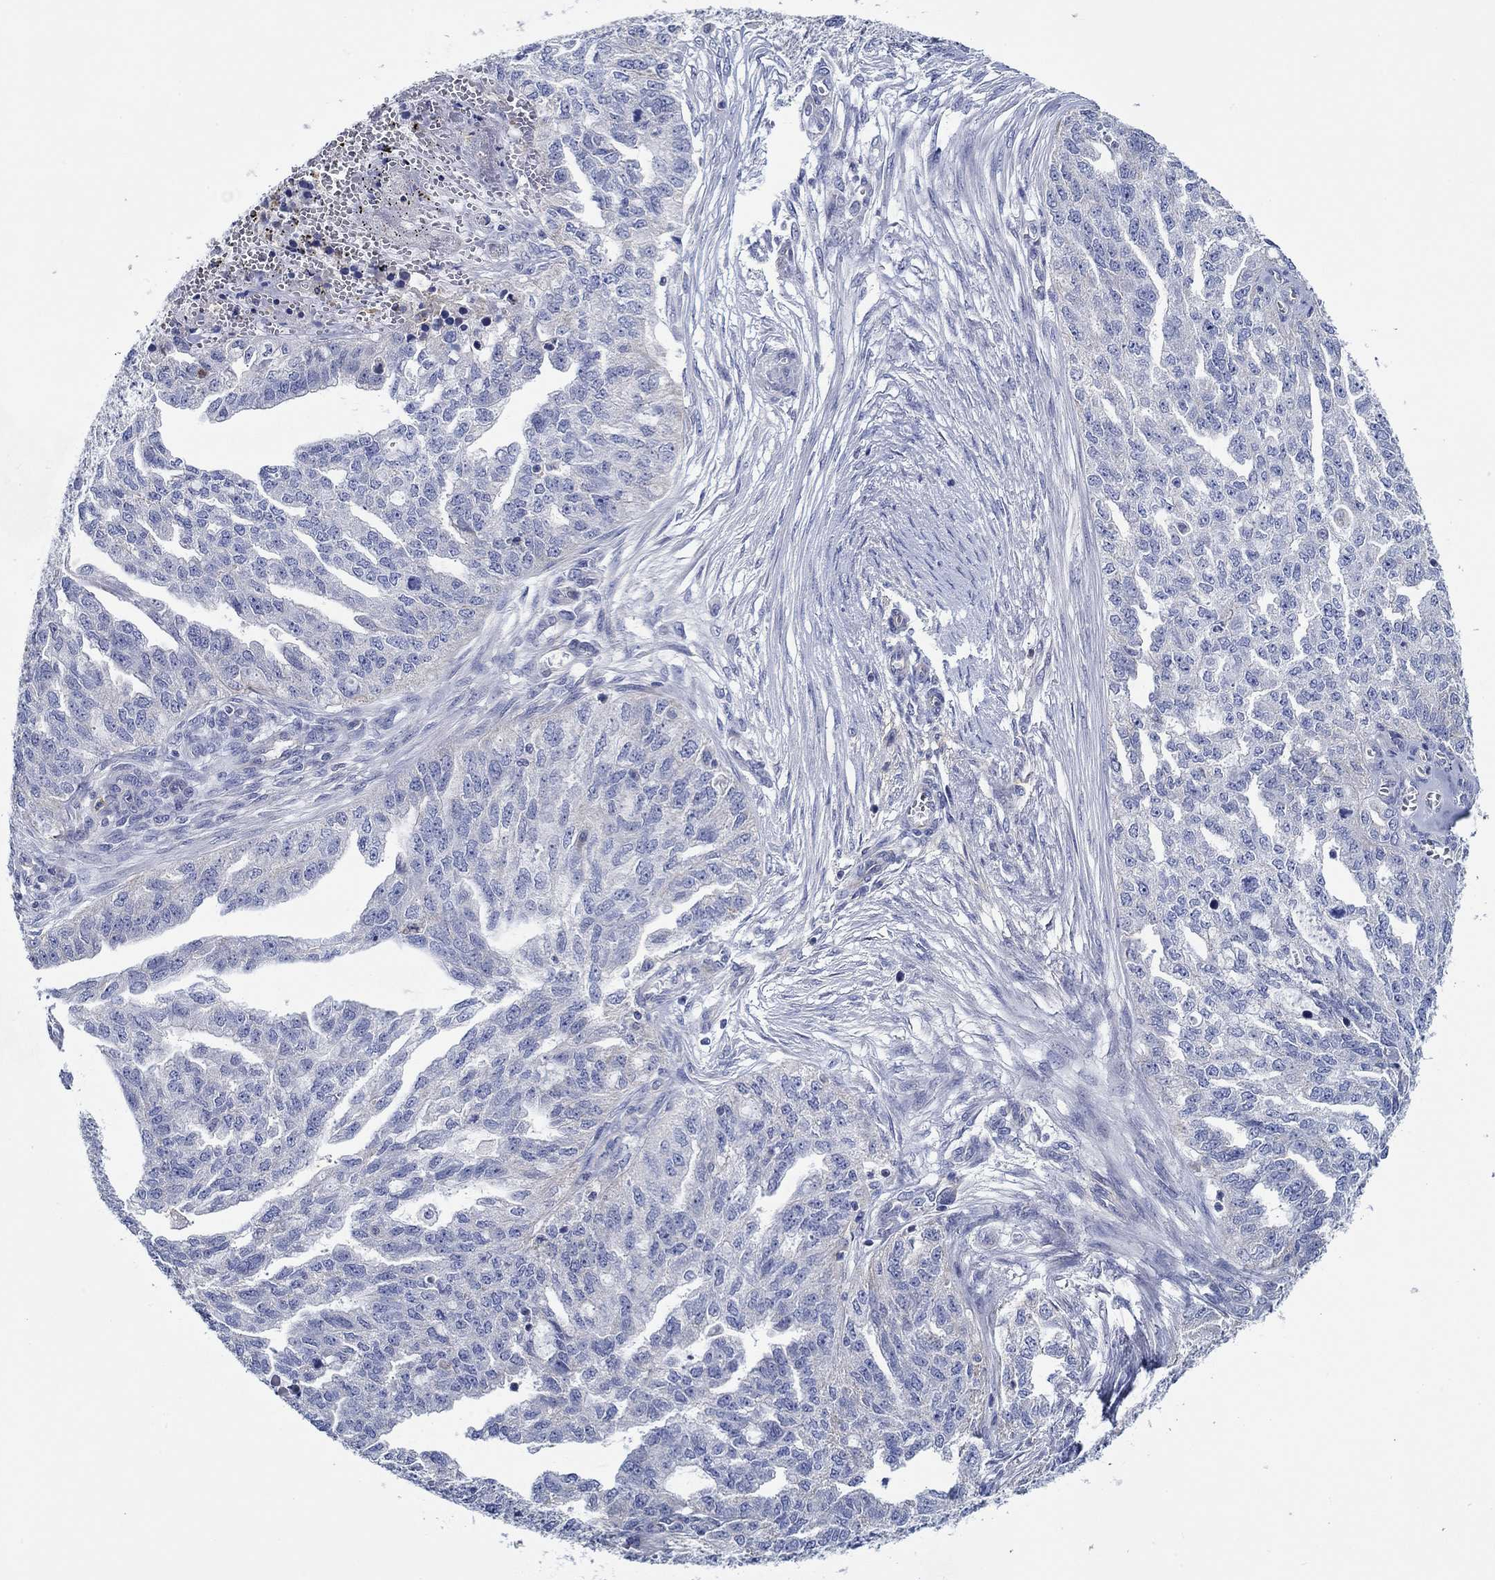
{"staining": {"intensity": "negative", "quantity": "none", "location": "none"}, "tissue": "ovarian cancer", "cell_type": "Tumor cells", "image_type": "cancer", "snomed": [{"axis": "morphology", "description": "Cystadenocarcinoma, serous, NOS"}, {"axis": "topography", "description": "Ovary"}], "caption": "Immunohistochemical staining of human ovarian serous cystadenocarcinoma displays no significant expression in tumor cells. (DAB (3,3'-diaminobenzidine) immunohistochemistry (IHC) with hematoxylin counter stain).", "gene": "CFAP61", "patient": {"sex": "female", "age": 51}}